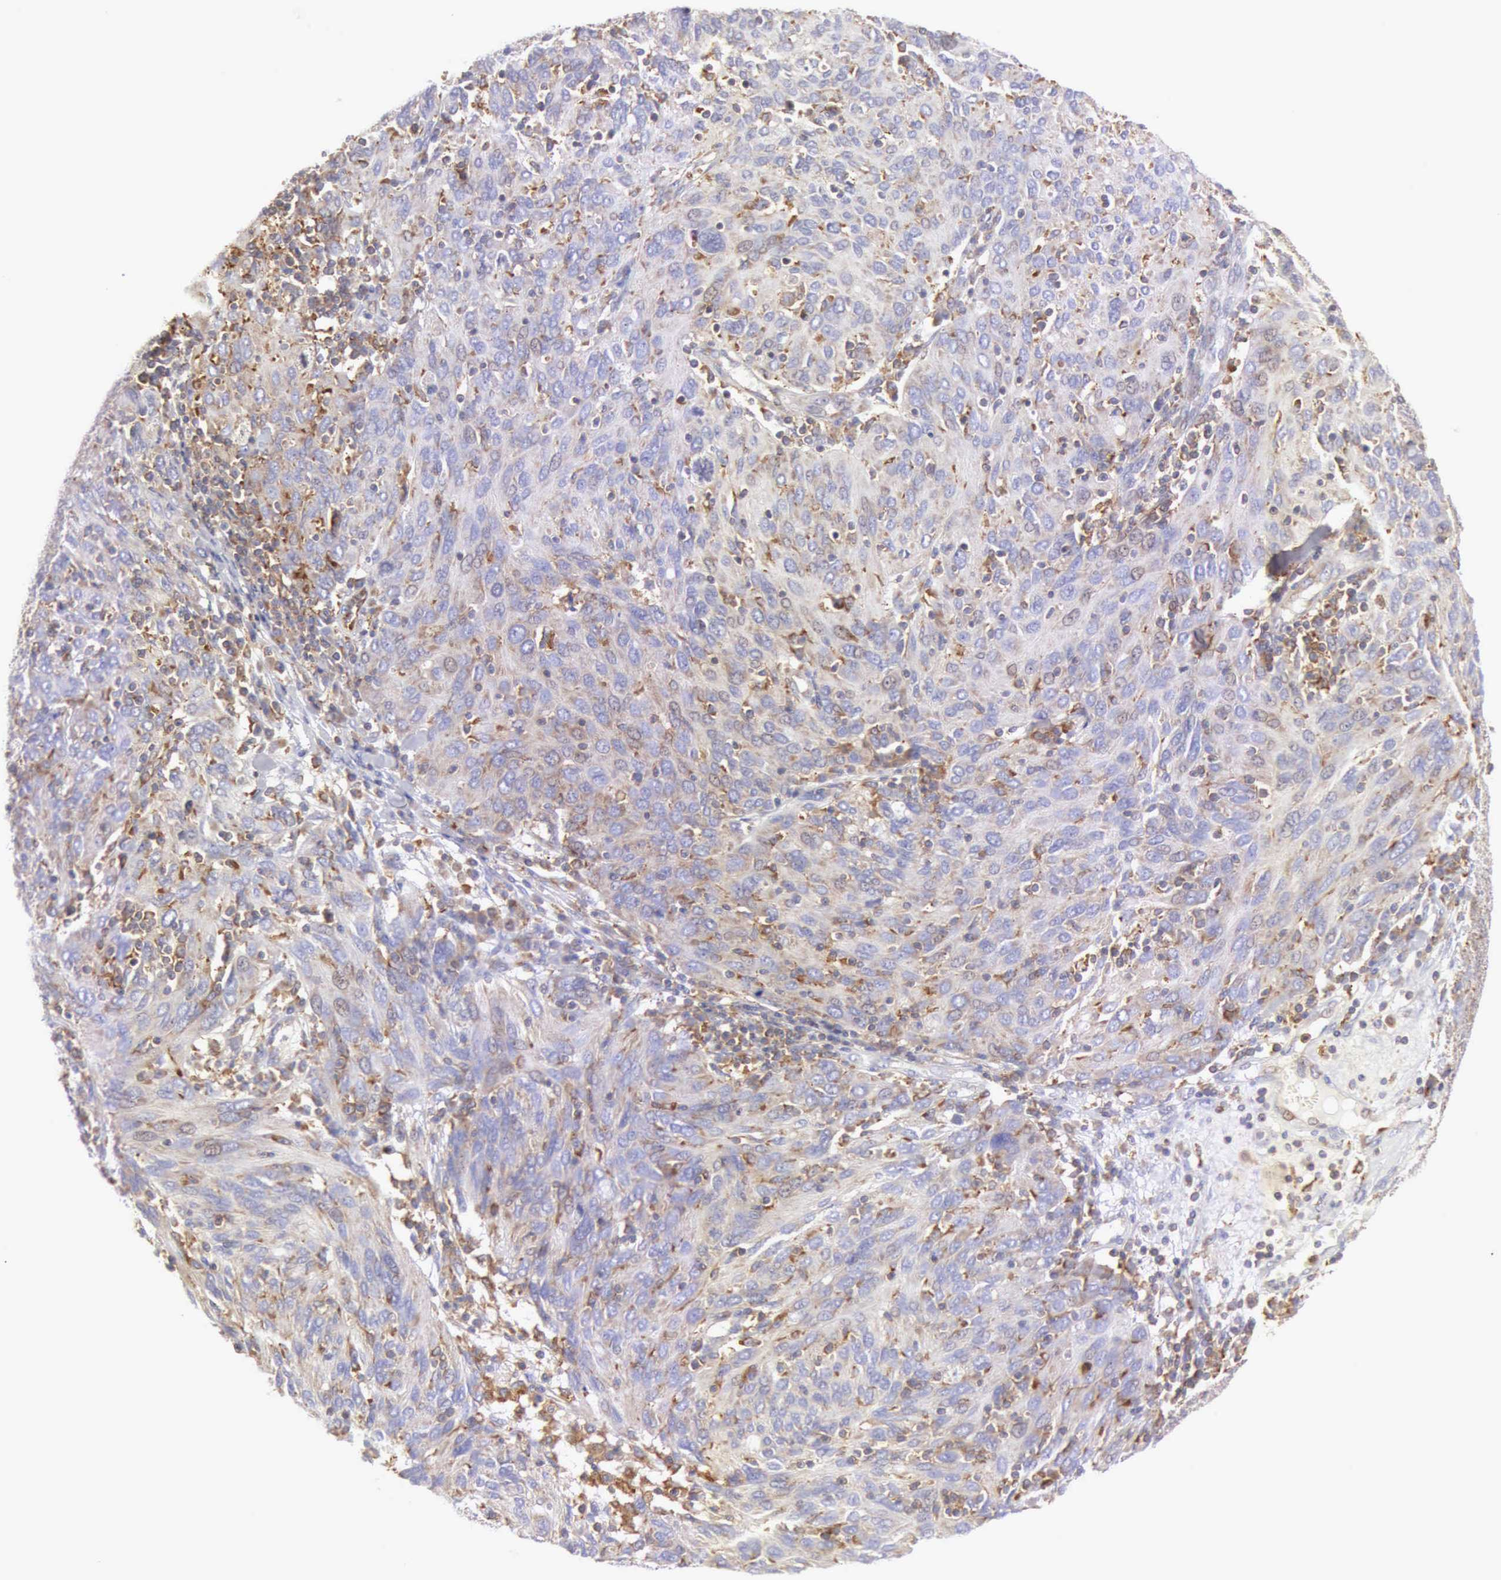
{"staining": {"intensity": "negative", "quantity": "none", "location": "none"}, "tissue": "ovarian cancer", "cell_type": "Tumor cells", "image_type": "cancer", "snomed": [{"axis": "morphology", "description": "Carcinoma, endometroid"}, {"axis": "topography", "description": "Ovary"}], "caption": "Immunohistochemistry image of neoplastic tissue: endometroid carcinoma (ovarian) stained with DAB demonstrates no significant protein expression in tumor cells. (Immunohistochemistry (ihc), brightfield microscopy, high magnification).", "gene": "ARHGAP4", "patient": {"sex": "female", "age": 50}}